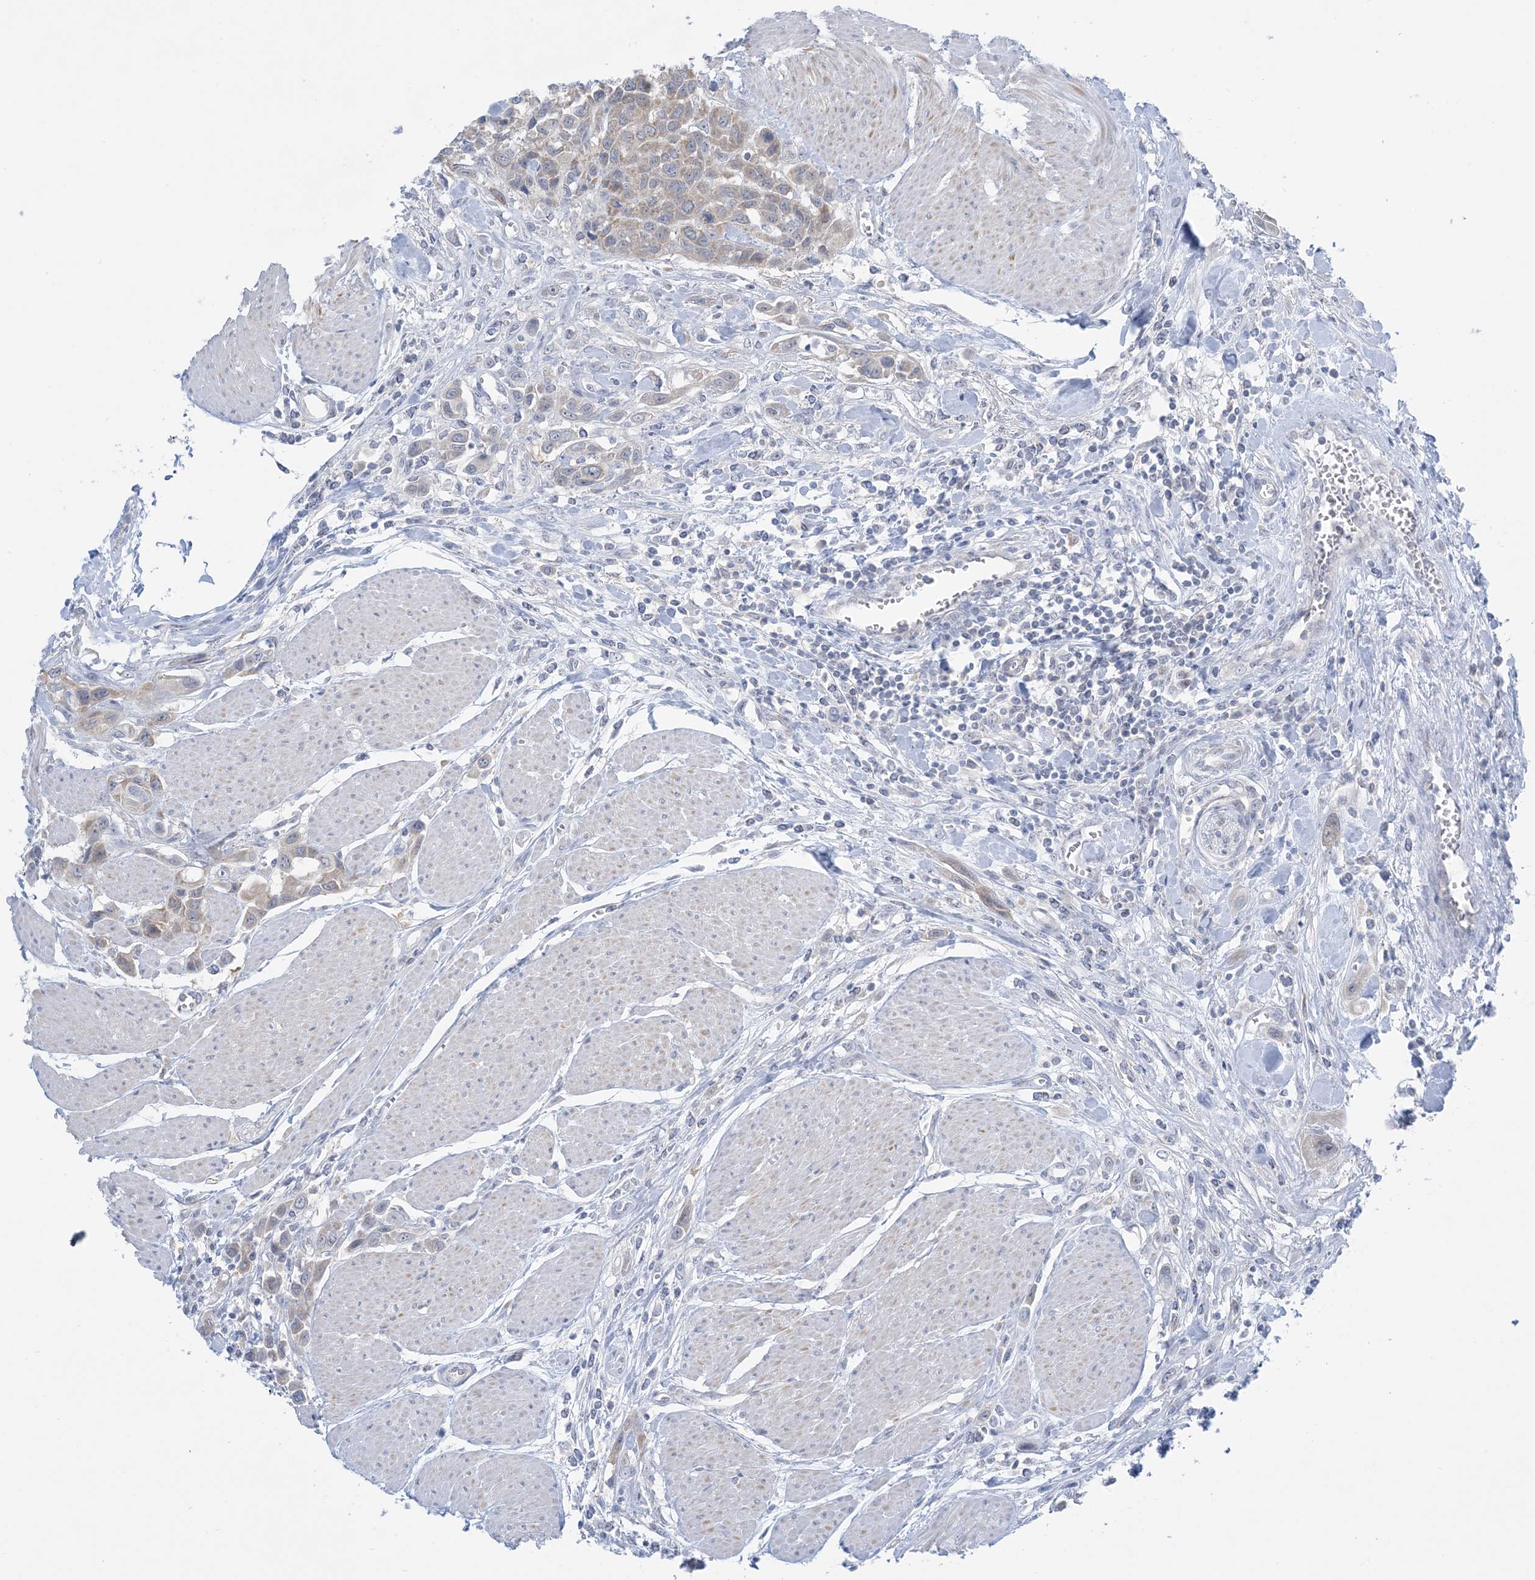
{"staining": {"intensity": "weak", "quantity": "25%-75%", "location": "cytoplasmic/membranous"}, "tissue": "urothelial cancer", "cell_type": "Tumor cells", "image_type": "cancer", "snomed": [{"axis": "morphology", "description": "Urothelial carcinoma, High grade"}, {"axis": "topography", "description": "Urinary bladder"}], "caption": "Protein positivity by immunohistochemistry demonstrates weak cytoplasmic/membranous positivity in about 25%-75% of tumor cells in urothelial cancer.", "gene": "MRPS18A", "patient": {"sex": "male", "age": 50}}